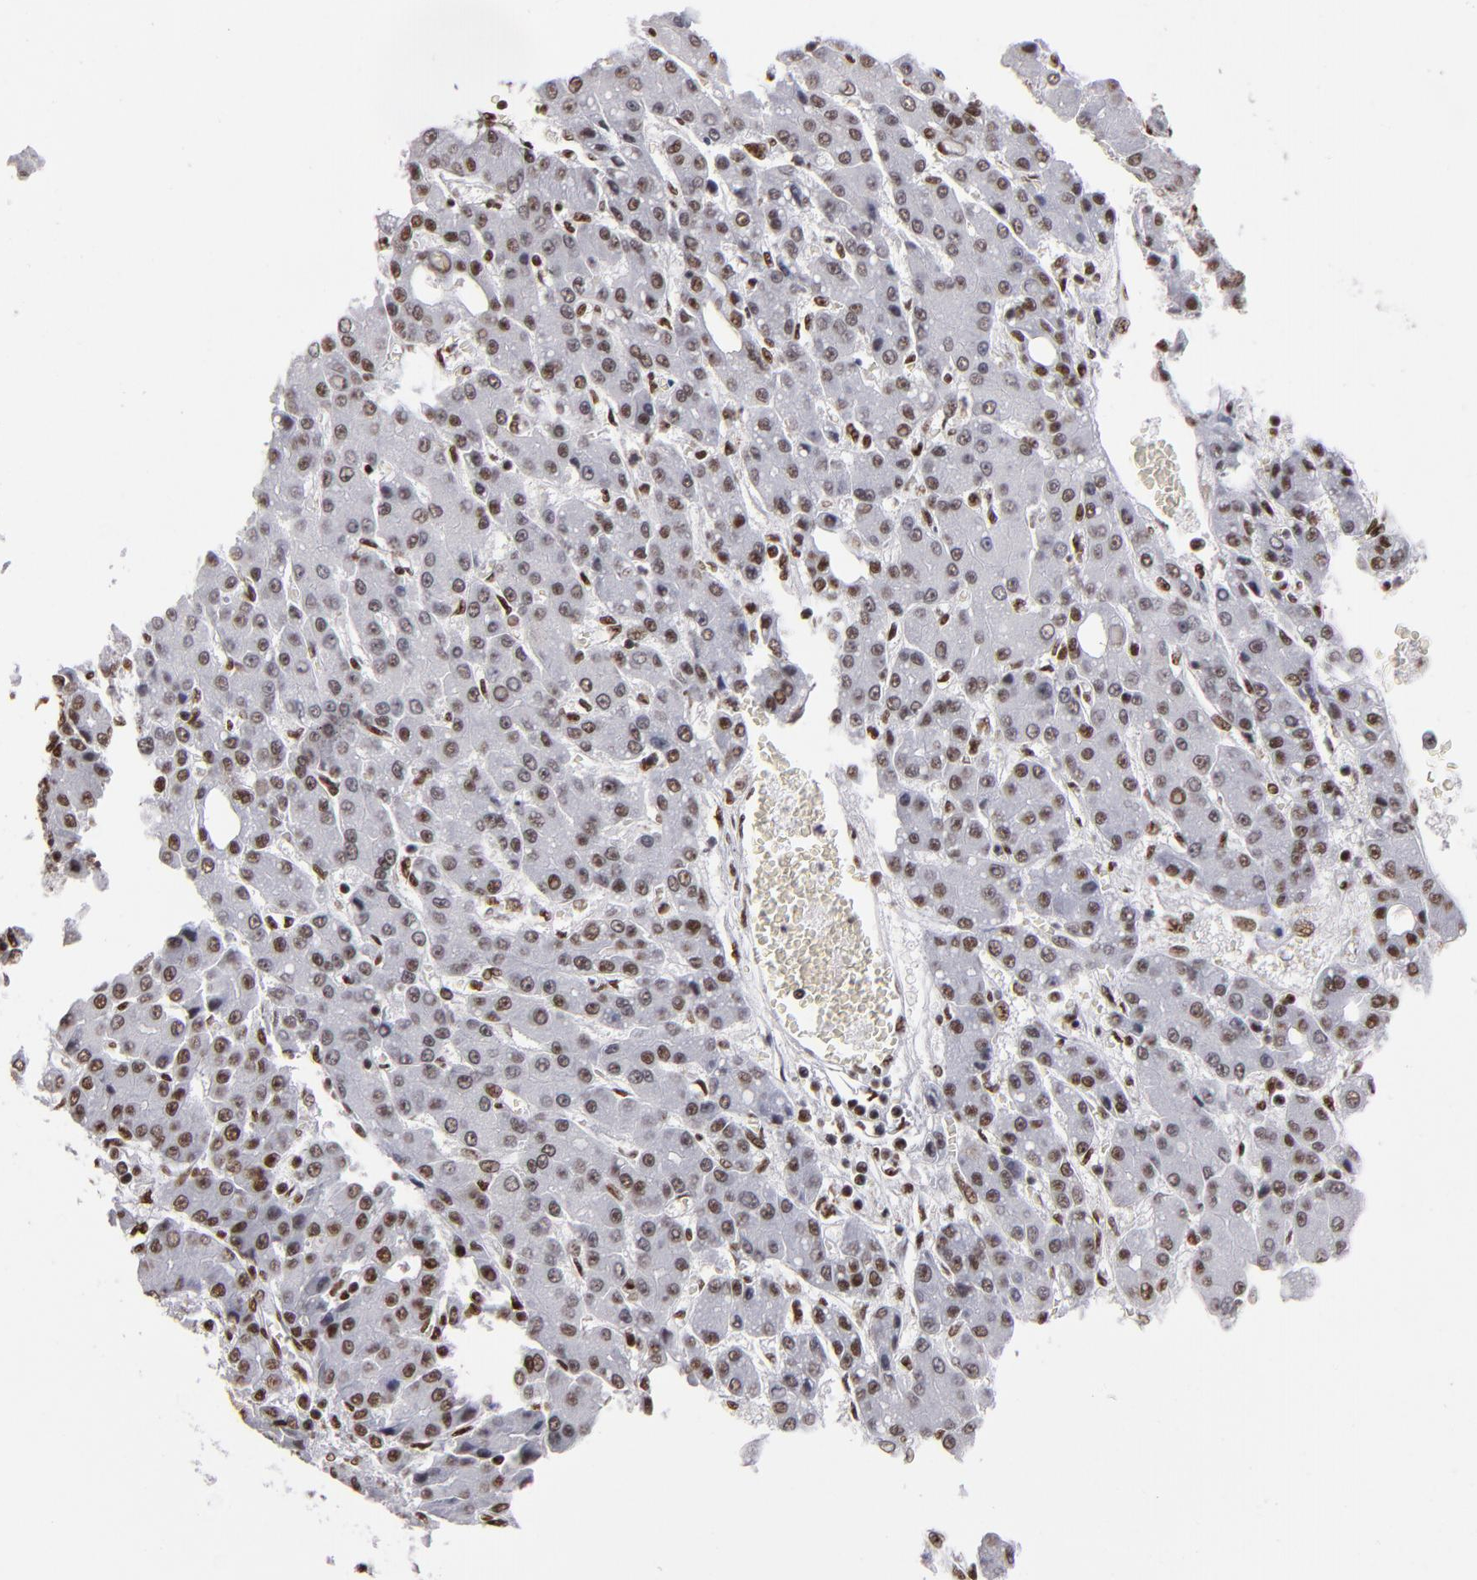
{"staining": {"intensity": "moderate", "quantity": ">75%", "location": "nuclear"}, "tissue": "liver cancer", "cell_type": "Tumor cells", "image_type": "cancer", "snomed": [{"axis": "morphology", "description": "Carcinoma, Hepatocellular, NOS"}, {"axis": "topography", "description": "Liver"}], "caption": "This is a histology image of immunohistochemistry staining of liver hepatocellular carcinoma, which shows moderate positivity in the nuclear of tumor cells.", "gene": "MRE11", "patient": {"sex": "male", "age": 69}}